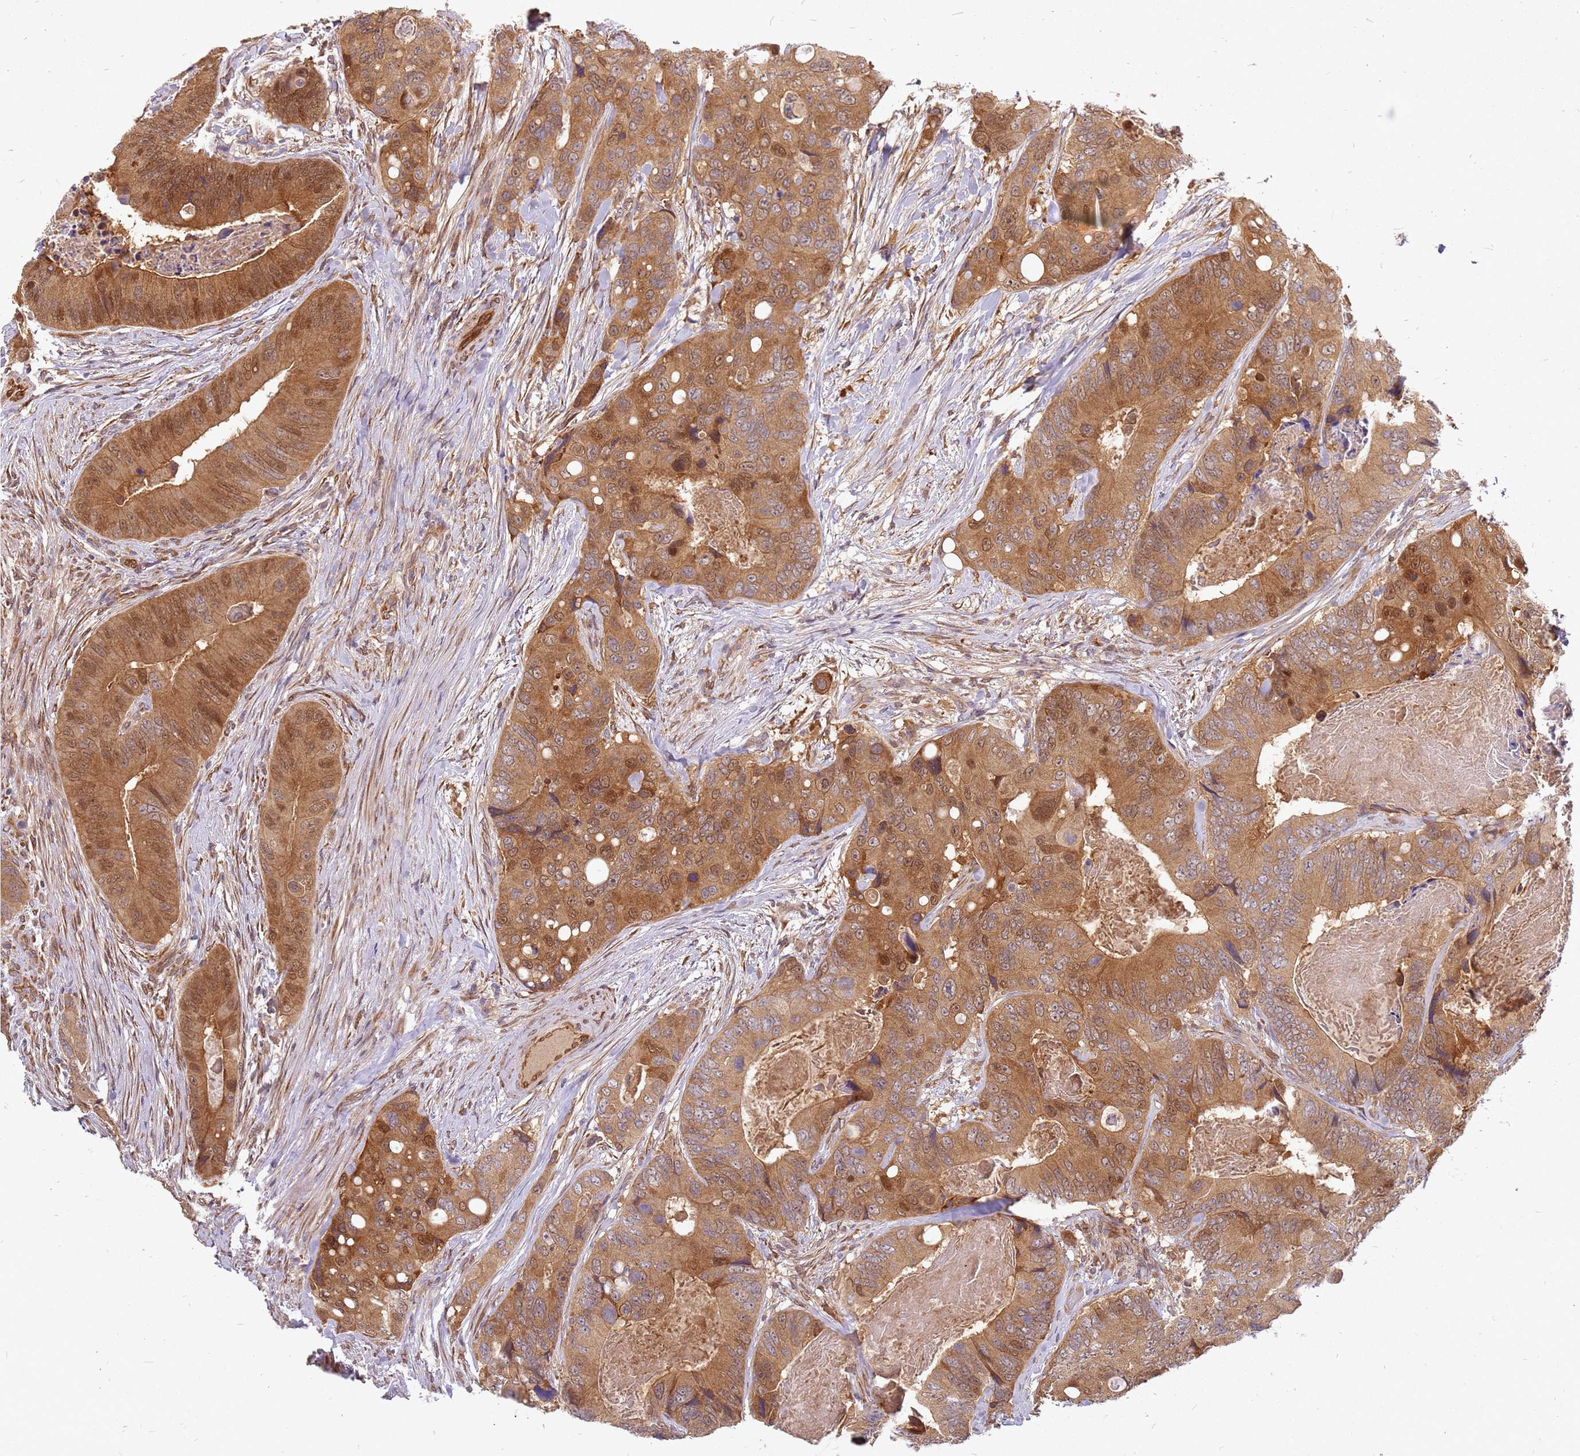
{"staining": {"intensity": "moderate", "quantity": ">75%", "location": "cytoplasmic/membranous,nuclear"}, "tissue": "colorectal cancer", "cell_type": "Tumor cells", "image_type": "cancer", "snomed": [{"axis": "morphology", "description": "Adenocarcinoma, NOS"}, {"axis": "topography", "description": "Colon"}], "caption": "Immunohistochemistry (DAB (3,3'-diaminobenzidine)) staining of colorectal adenocarcinoma demonstrates moderate cytoplasmic/membranous and nuclear protein staining in approximately >75% of tumor cells.", "gene": "NUDT14", "patient": {"sex": "male", "age": 84}}